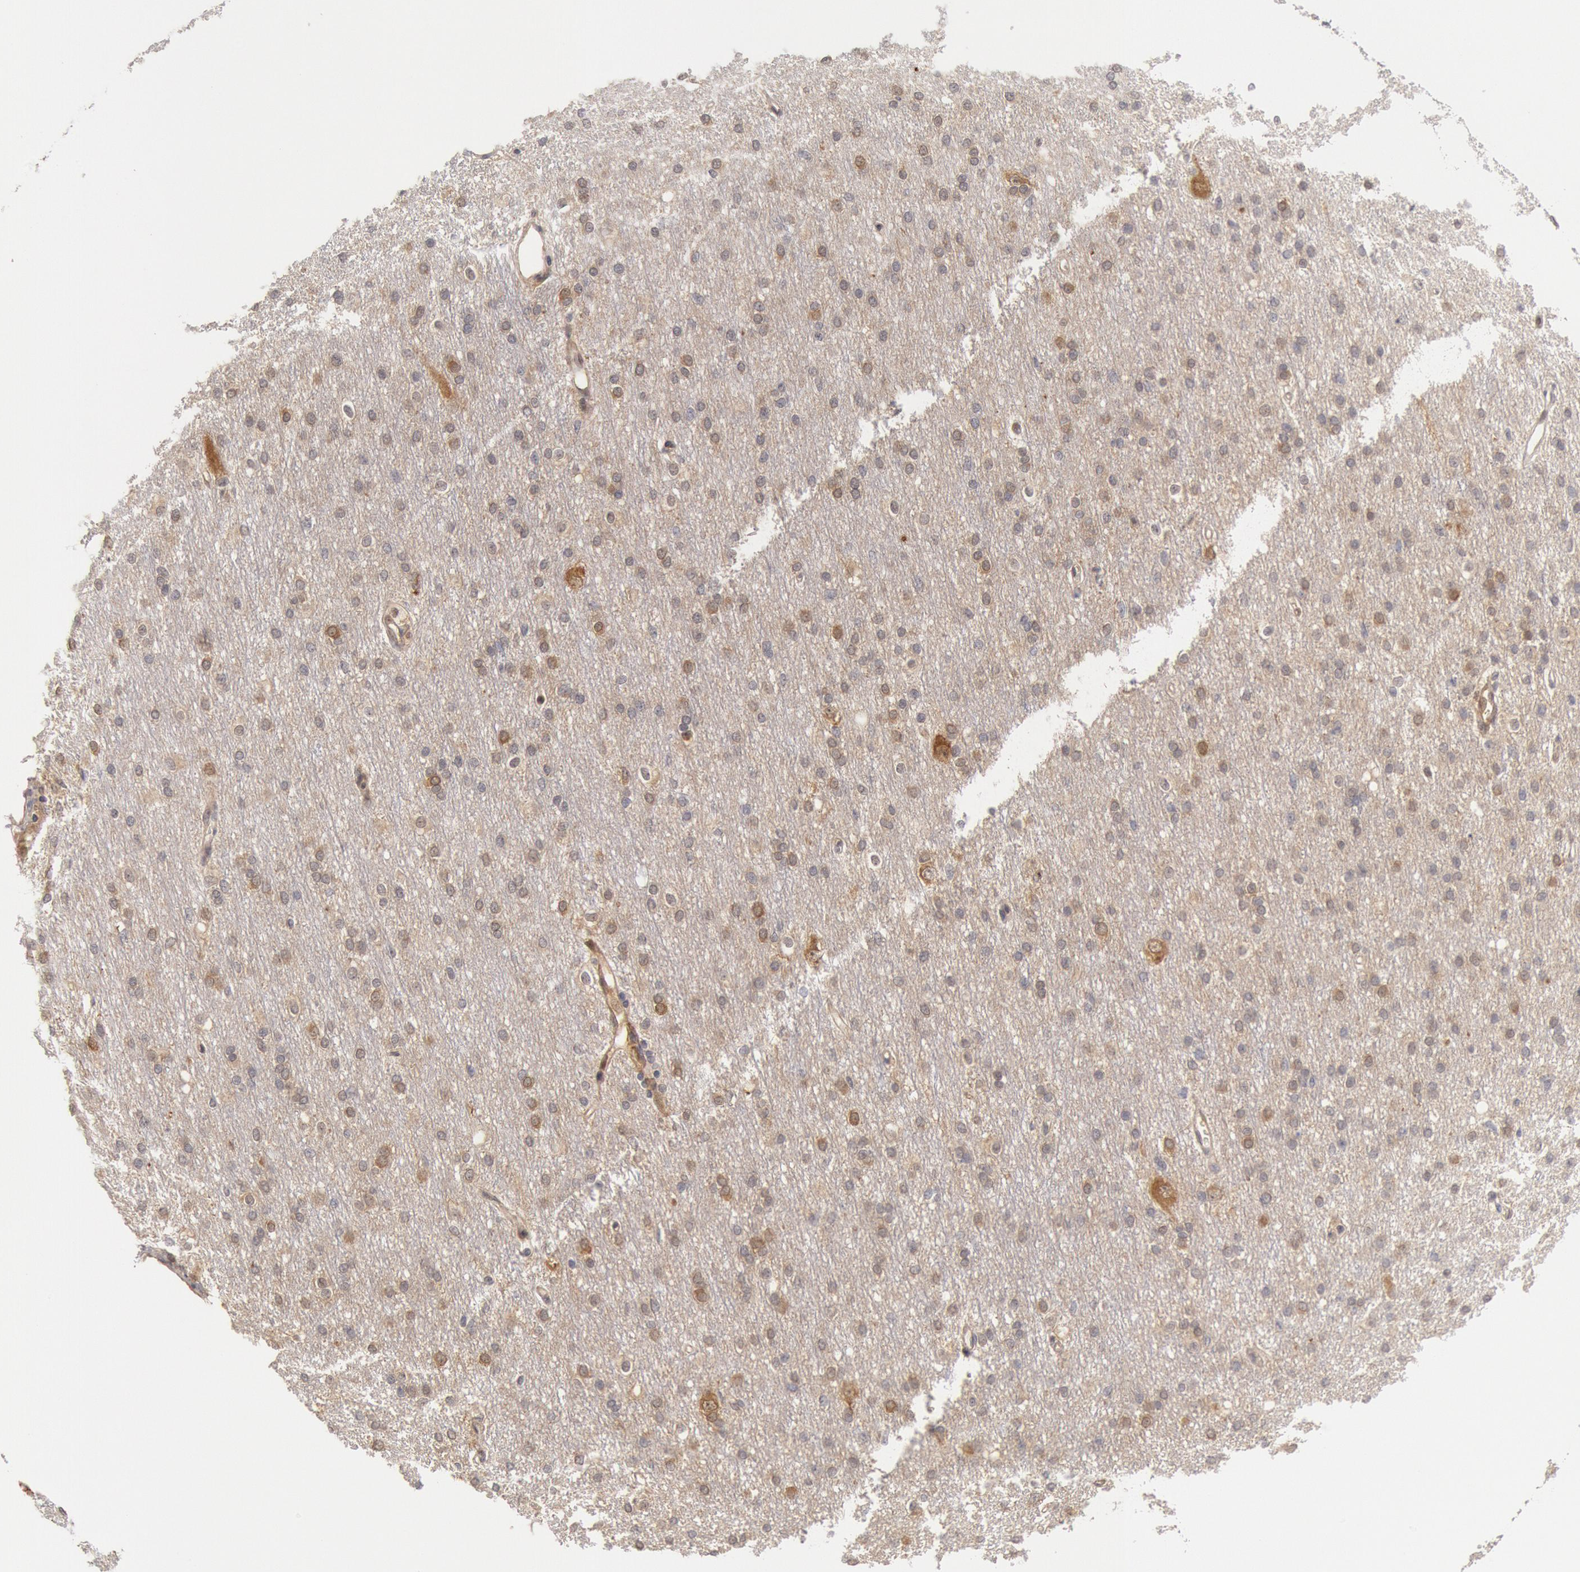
{"staining": {"intensity": "moderate", "quantity": "<25%", "location": "cytoplasmic/membranous"}, "tissue": "cerebral cortex", "cell_type": "Endothelial cells", "image_type": "normal", "snomed": [{"axis": "morphology", "description": "Normal tissue, NOS"}, {"axis": "morphology", "description": "Inflammation, NOS"}, {"axis": "topography", "description": "Cerebral cortex"}], "caption": "Cerebral cortex stained with a brown dye reveals moderate cytoplasmic/membranous positive expression in about <25% of endothelial cells.", "gene": "DNAJA1", "patient": {"sex": "male", "age": 6}}